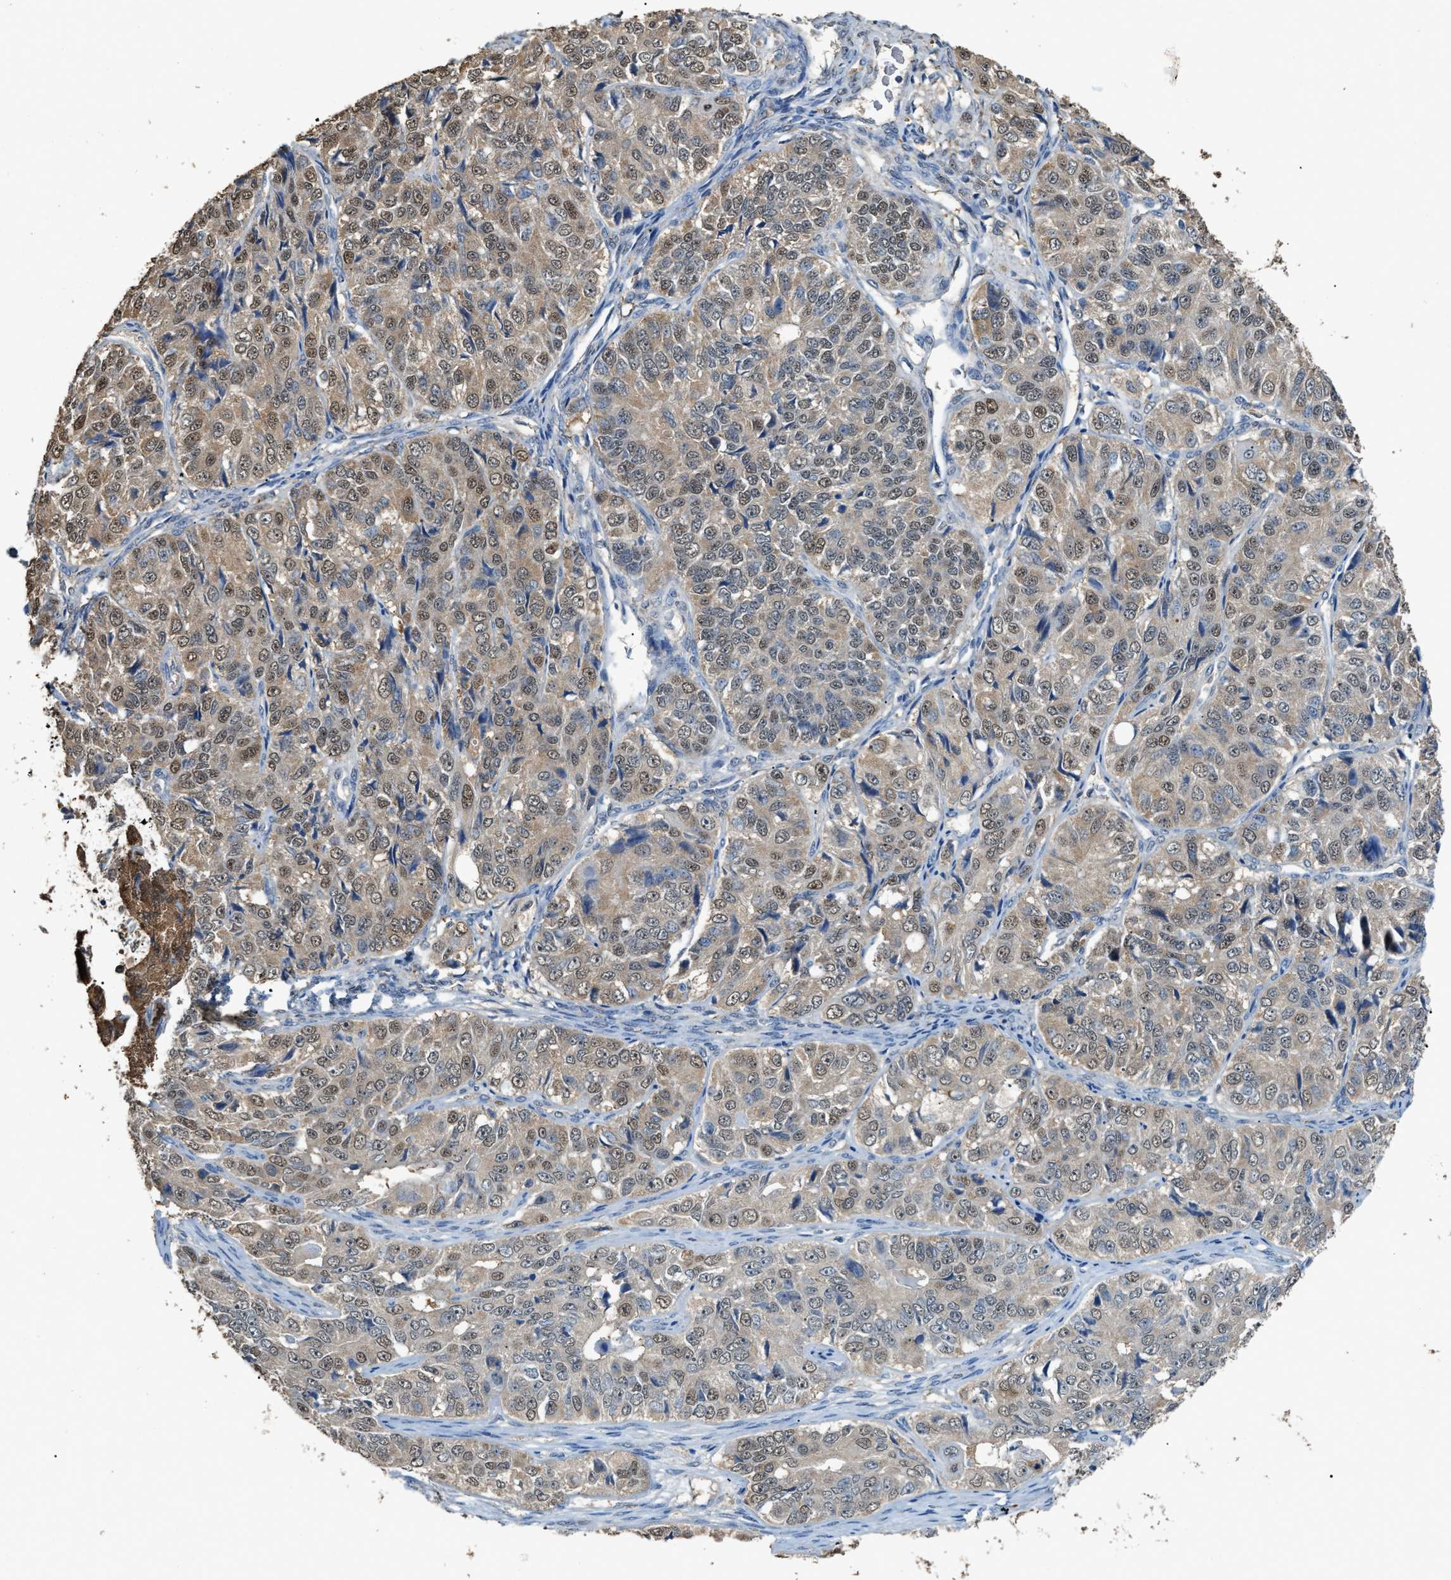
{"staining": {"intensity": "weak", "quantity": ">75%", "location": "cytoplasmic/membranous,nuclear"}, "tissue": "ovarian cancer", "cell_type": "Tumor cells", "image_type": "cancer", "snomed": [{"axis": "morphology", "description": "Carcinoma, endometroid"}, {"axis": "topography", "description": "Ovary"}], "caption": "Tumor cells exhibit low levels of weak cytoplasmic/membranous and nuclear expression in about >75% of cells in human ovarian cancer.", "gene": "GCN1", "patient": {"sex": "female", "age": 51}}